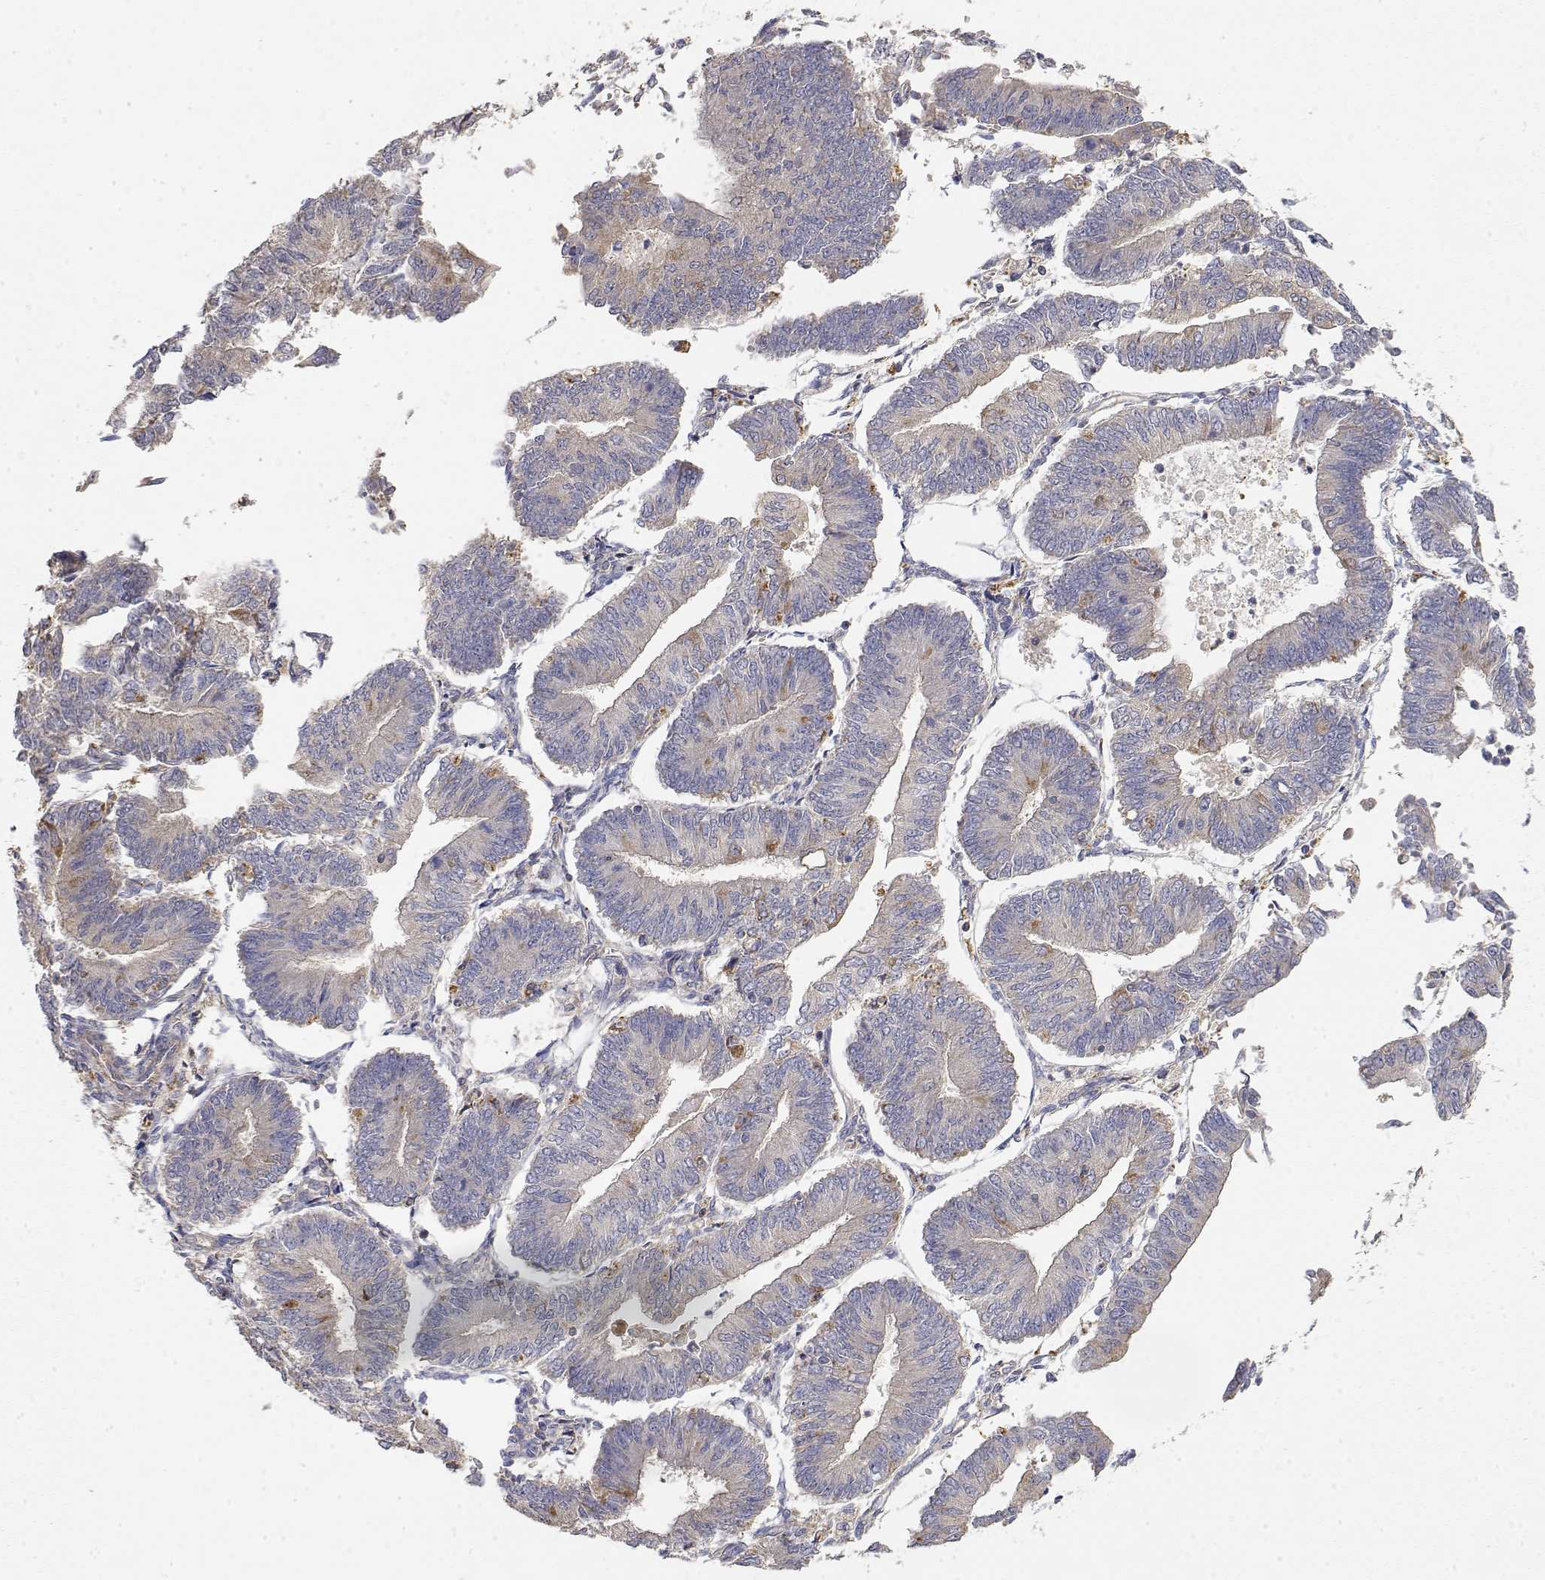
{"staining": {"intensity": "negative", "quantity": "none", "location": "none"}, "tissue": "endometrial cancer", "cell_type": "Tumor cells", "image_type": "cancer", "snomed": [{"axis": "morphology", "description": "Adenocarcinoma, NOS"}, {"axis": "topography", "description": "Endometrium"}], "caption": "High magnification brightfield microscopy of endometrial cancer stained with DAB (3,3'-diaminobenzidine) (brown) and counterstained with hematoxylin (blue): tumor cells show no significant staining.", "gene": "LONRF3", "patient": {"sex": "female", "age": 65}}